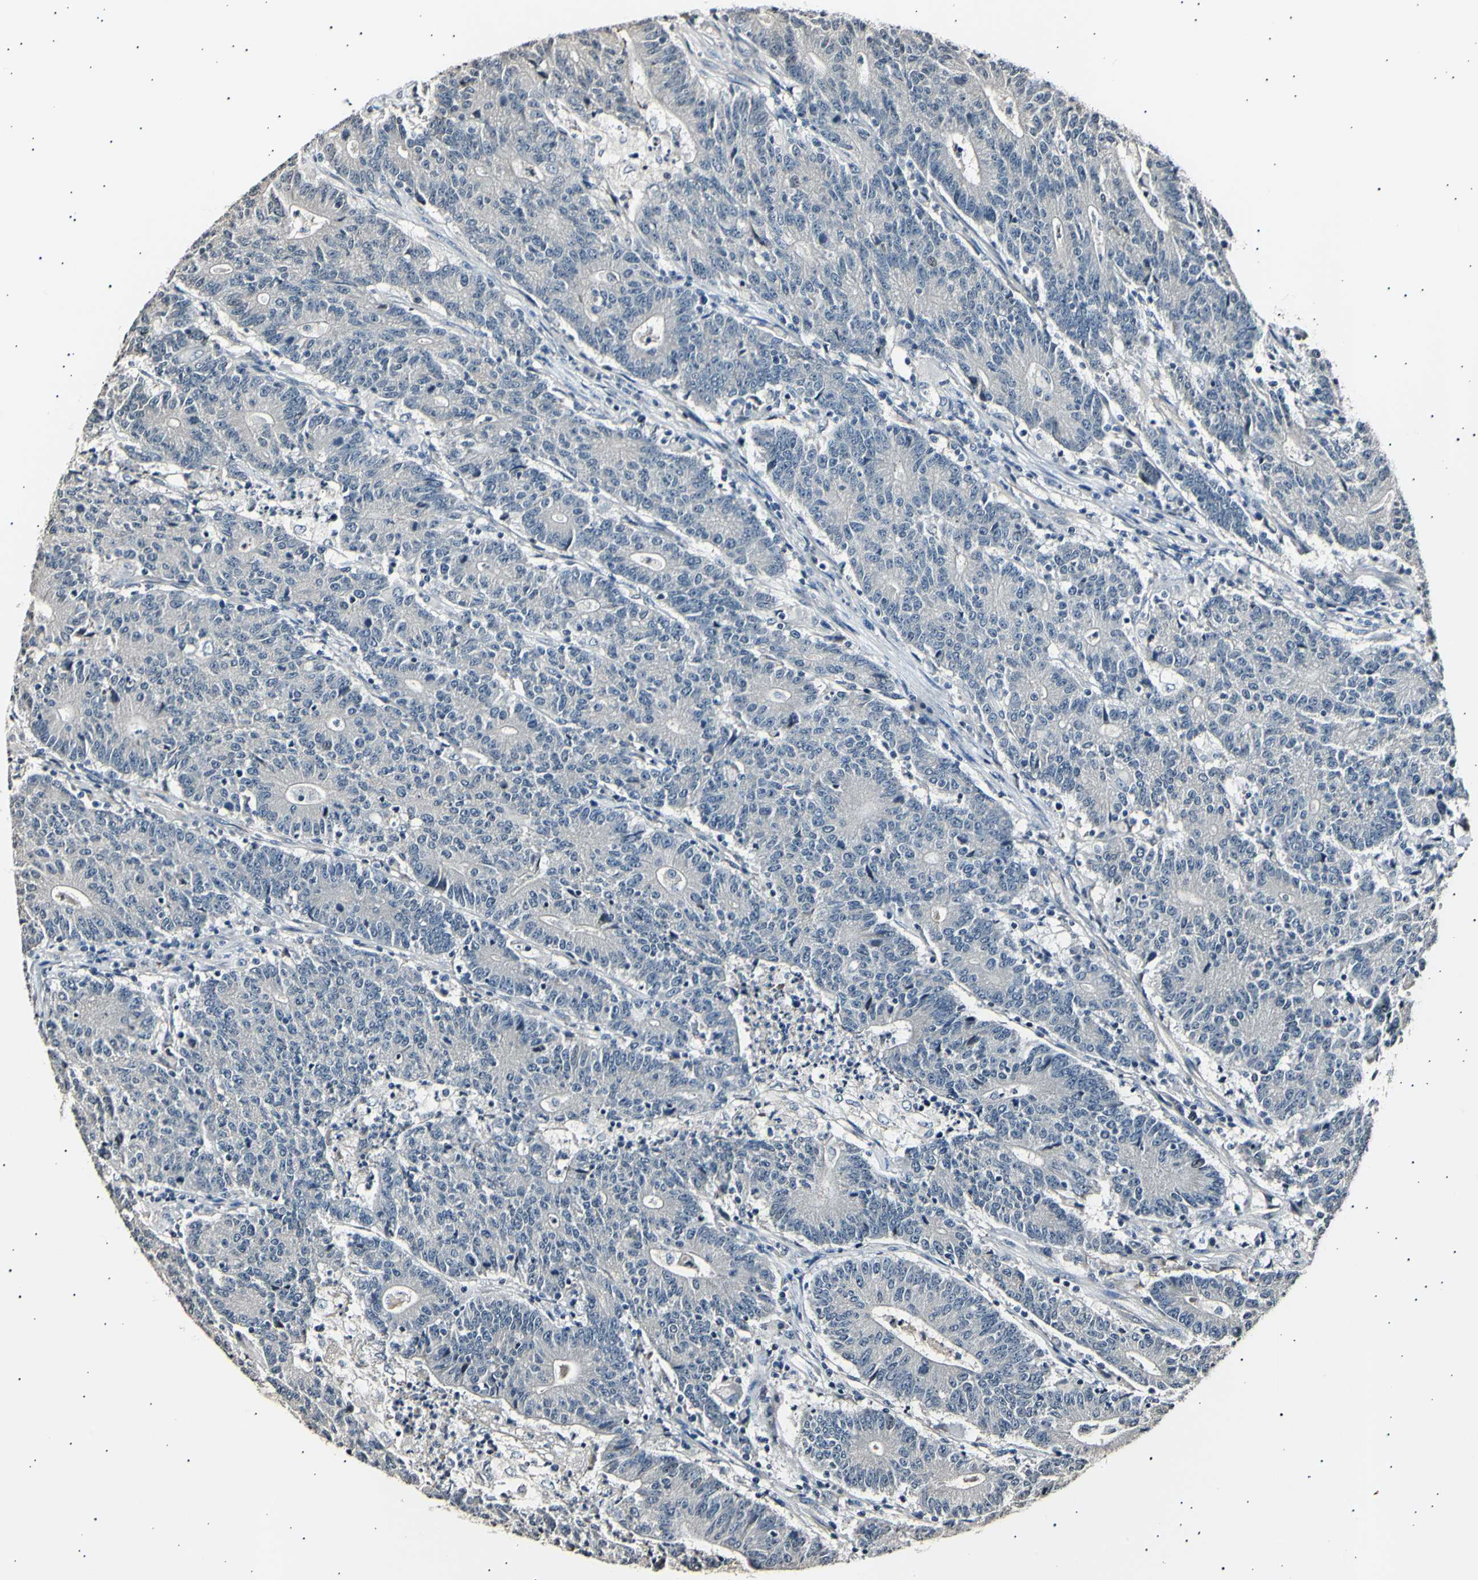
{"staining": {"intensity": "negative", "quantity": "none", "location": "none"}, "tissue": "colorectal cancer", "cell_type": "Tumor cells", "image_type": "cancer", "snomed": [{"axis": "morphology", "description": "Normal tissue, NOS"}, {"axis": "morphology", "description": "Adenocarcinoma, NOS"}, {"axis": "topography", "description": "Colon"}], "caption": "DAB (3,3'-diaminobenzidine) immunohistochemical staining of colorectal cancer reveals no significant staining in tumor cells.", "gene": "AK1", "patient": {"sex": "female", "age": 75}}